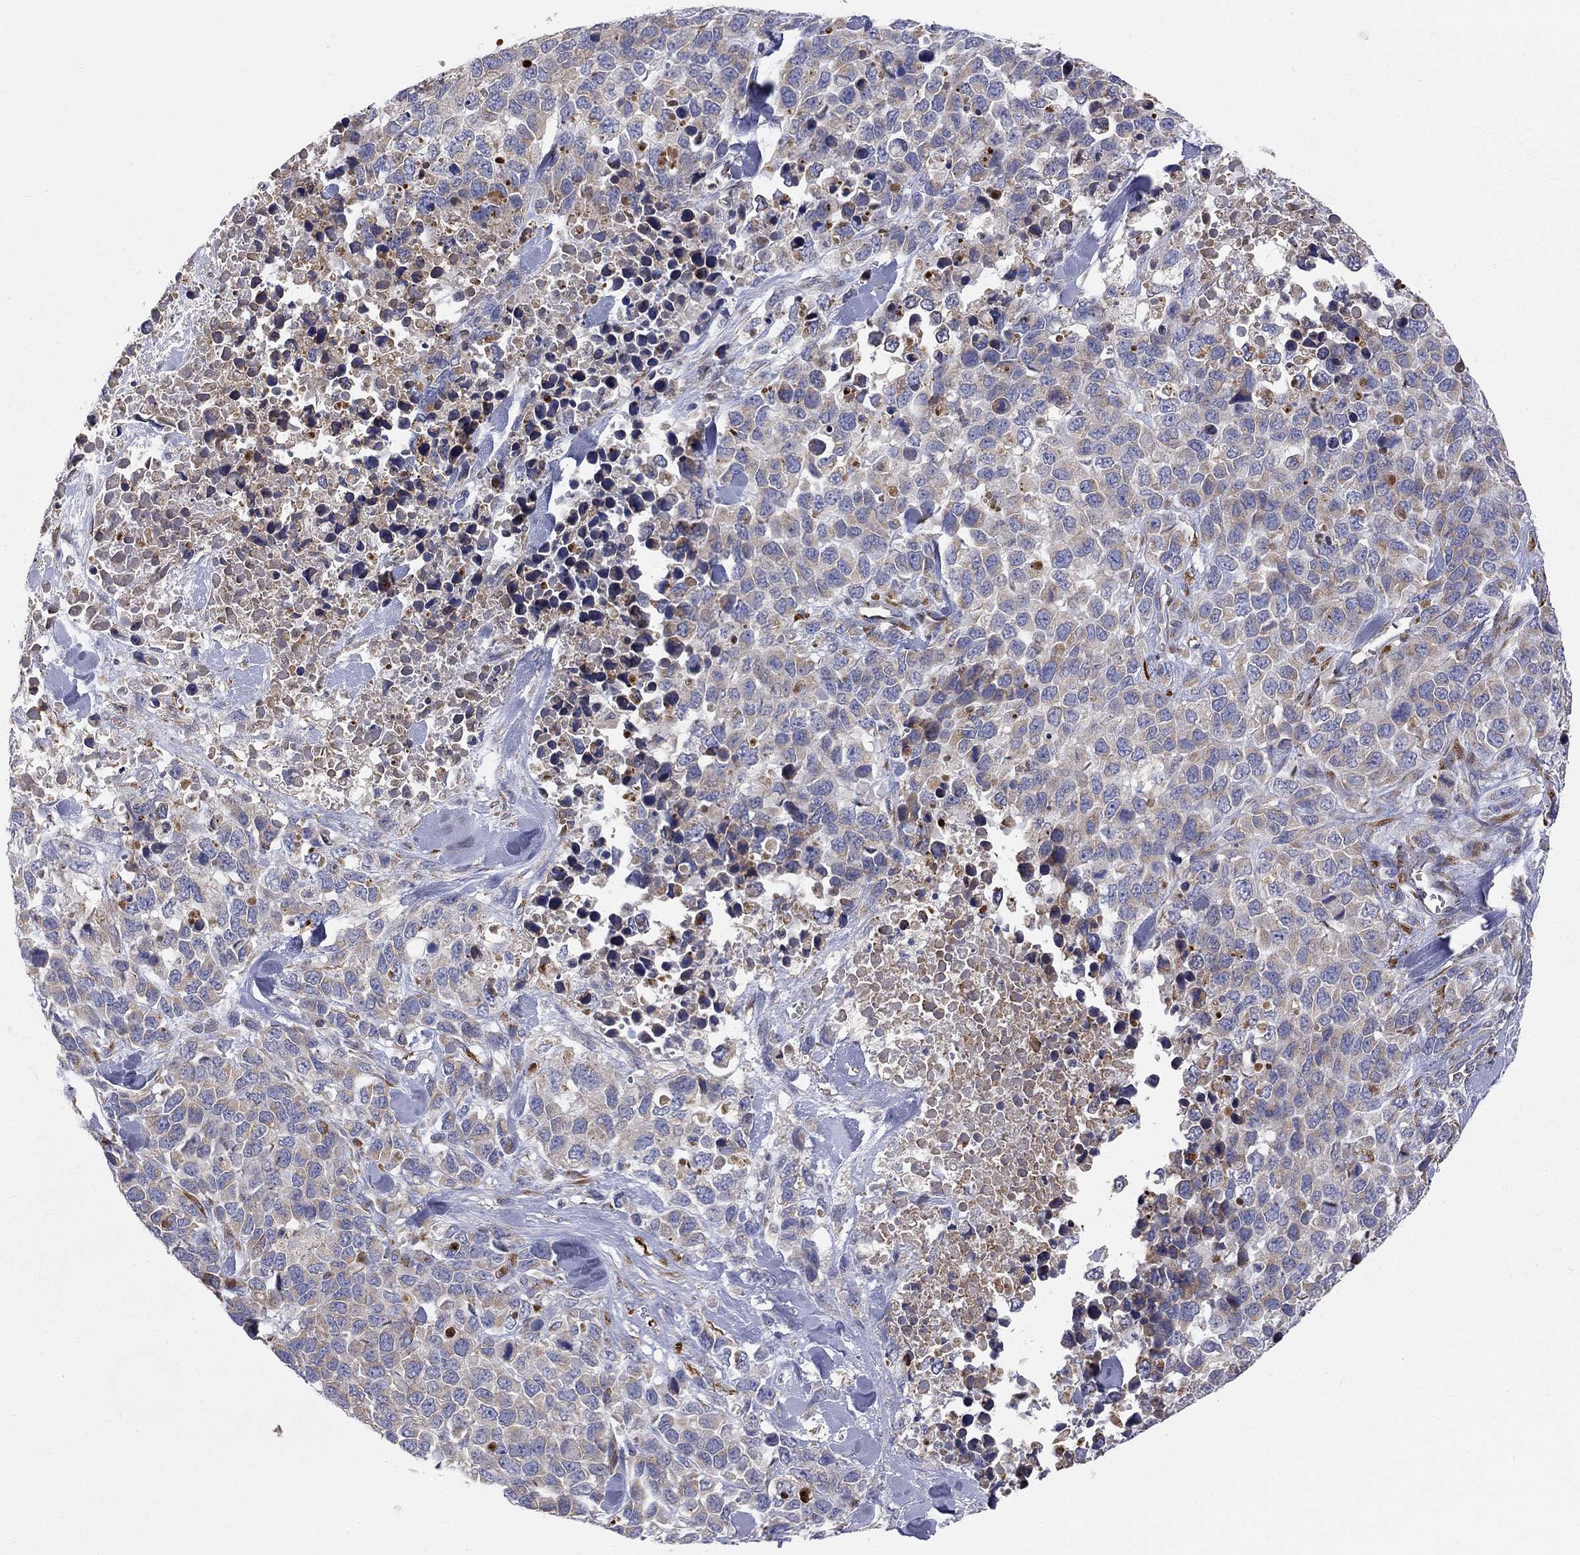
{"staining": {"intensity": "negative", "quantity": "none", "location": "none"}, "tissue": "melanoma", "cell_type": "Tumor cells", "image_type": "cancer", "snomed": [{"axis": "morphology", "description": "Malignant melanoma, Metastatic site"}, {"axis": "topography", "description": "Skin"}], "caption": "DAB immunohistochemical staining of melanoma shows no significant positivity in tumor cells. The staining is performed using DAB brown chromogen with nuclei counter-stained in using hematoxylin.", "gene": "CASTOR1", "patient": {"sex": "male", "age": 84}}